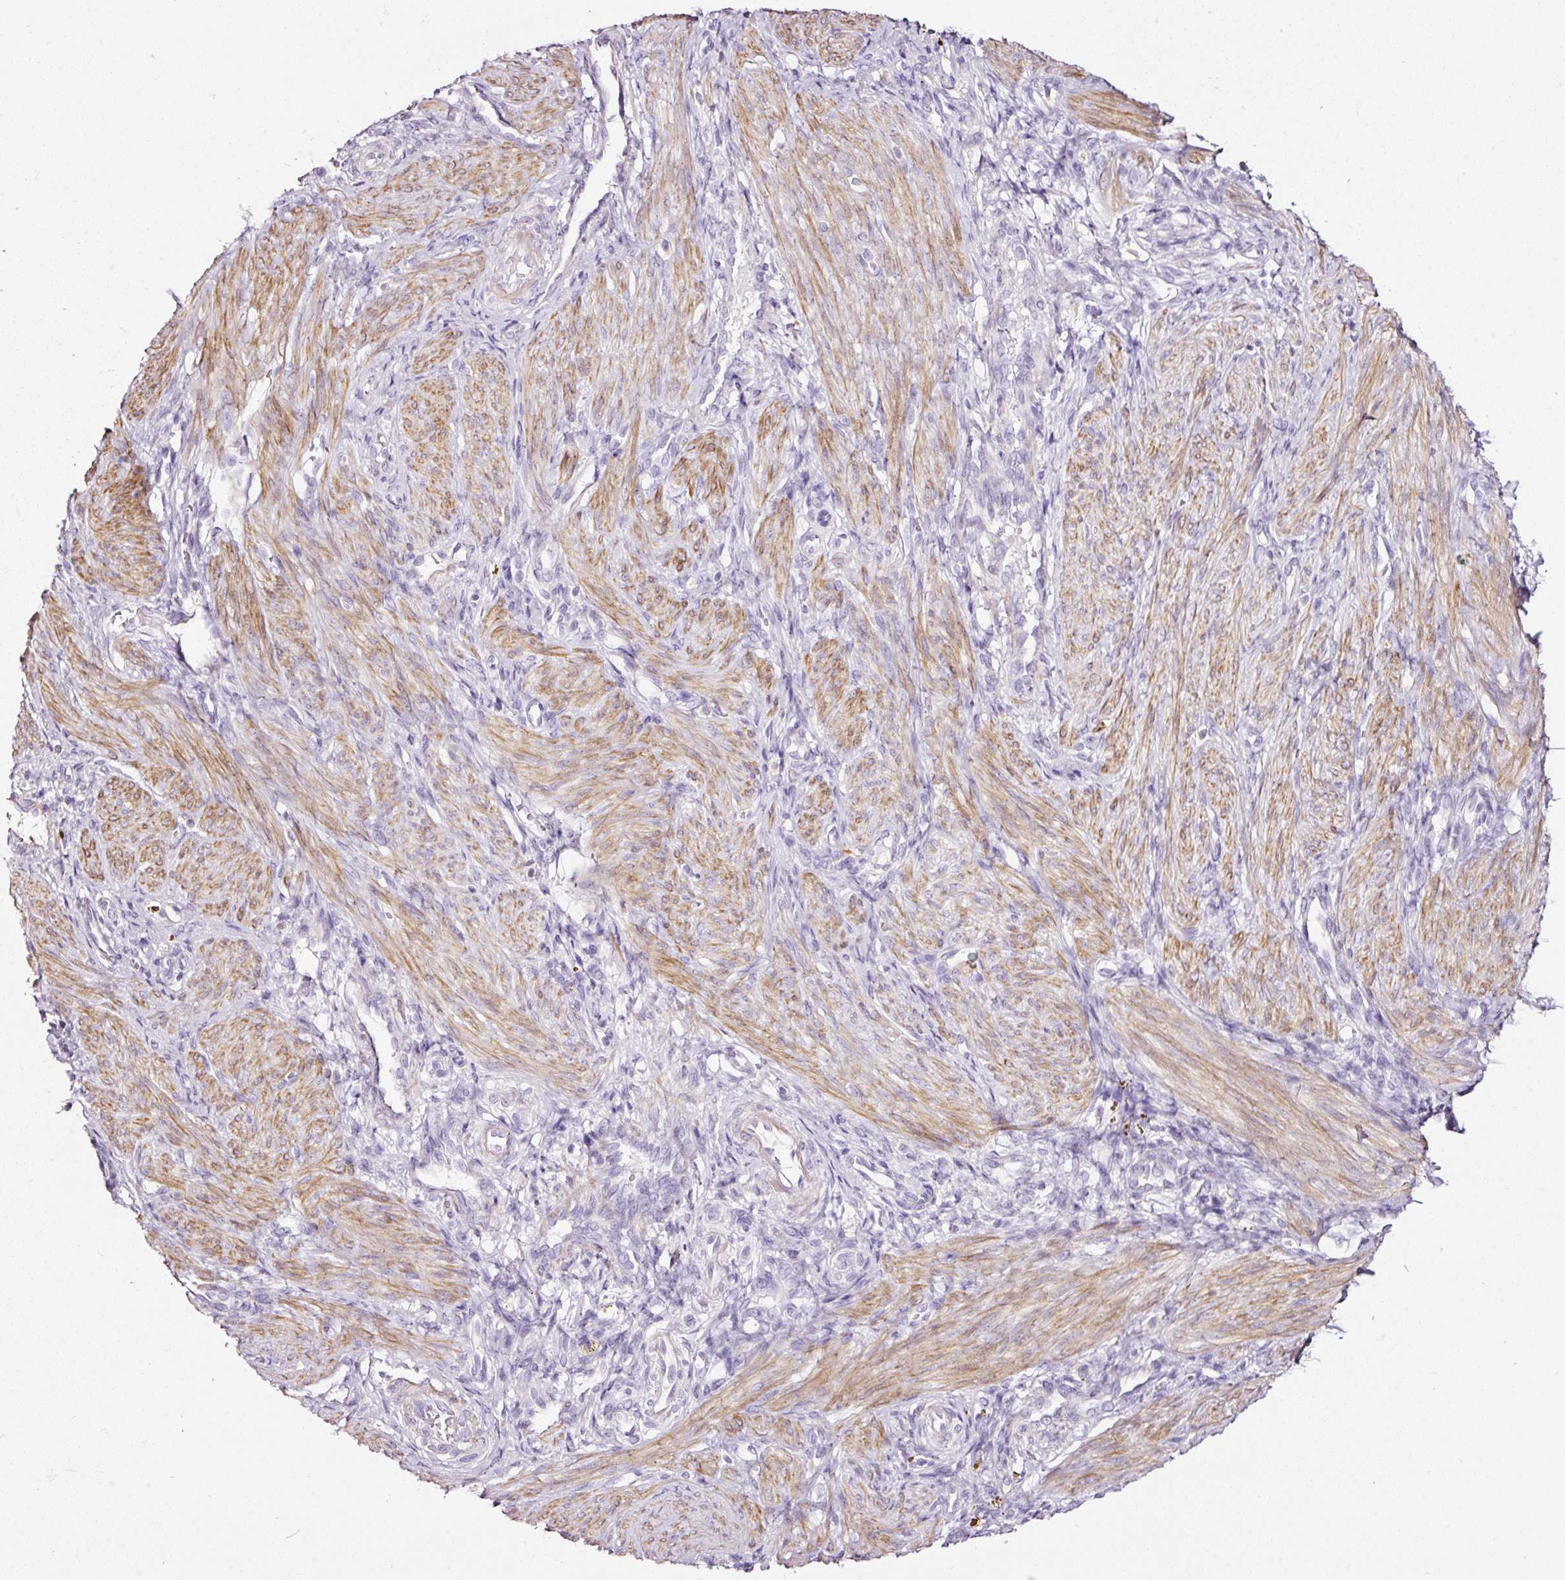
{"staining": {"intensity": "negative", "quantity": "none", "location": "none"}, "tissue": "endometrium", "cell_type": "Cells in endometrial stroma", "image_type": "normal", "snomed": [{"axis": "morphology", "description": "Normal tissue, NOS"}, {"axis": "topography", "description": "Endometrium"}], "caption": "Endometrium stained for a protein using IHC reveals no staining cells in endometrial stroma.", "gene": "CYB561A3", "patient": {"sex": "female", "age": 34}}